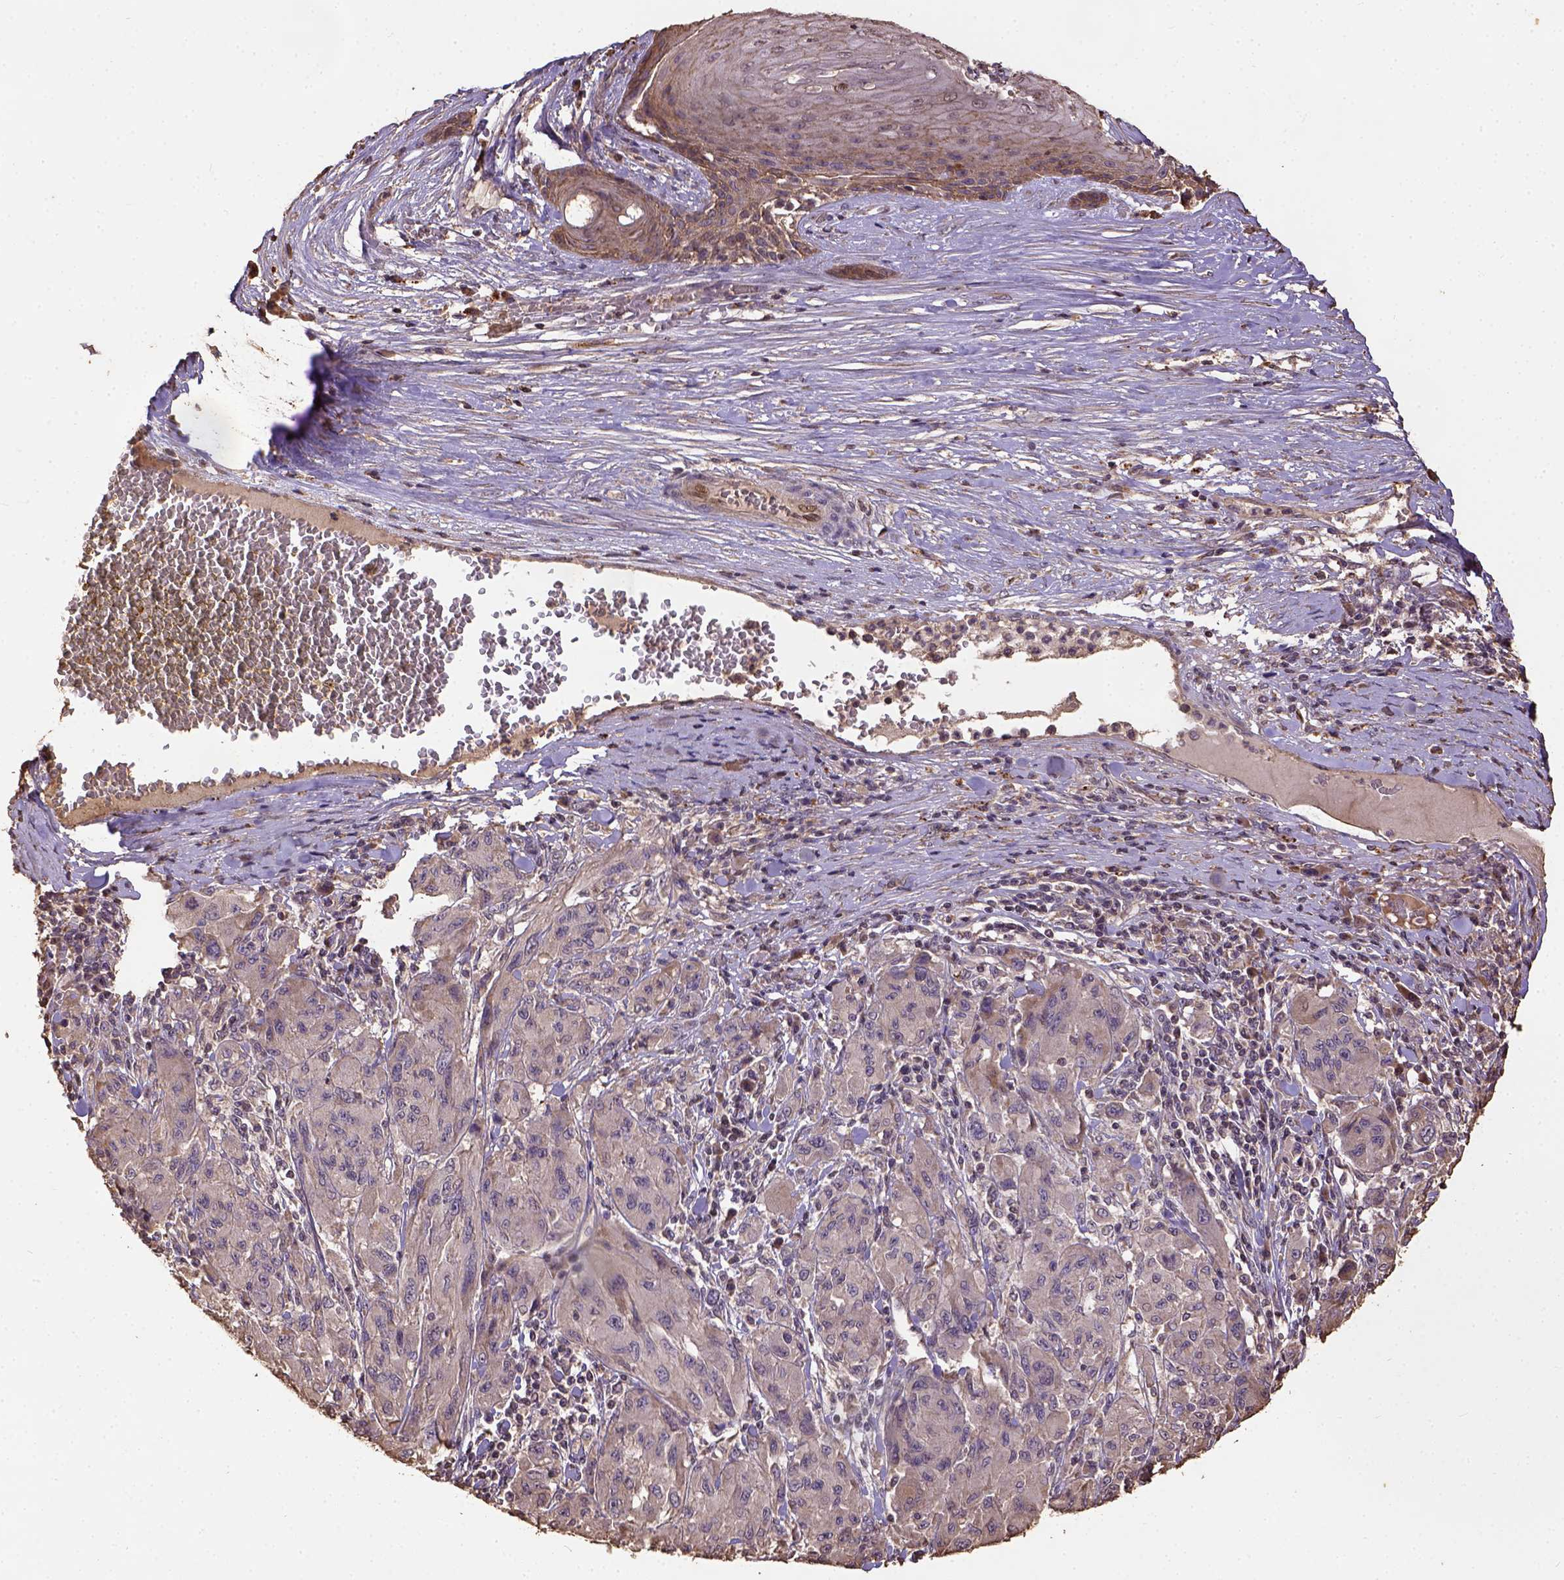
{"staining": {"intensity": "weak", "quantity": ">75%", "location": "cytoplasmic/membranous"}, "tissue": "melanoma", "cell_type": "Tumor cells", "image_type": "cancer", "snomed": [{"axis": "morphology", "description": "Malignant melanoma, NOS"}, {"axis": "topography", "description": "Skin"}], "caption": "Weak cytoplasmic/membranous staining for a protein is appreciated in about >75% of tumor cells of melanoma using IHC.", "gene": "ATP1B3", "patient": {"sex": "female", "age": 91}}